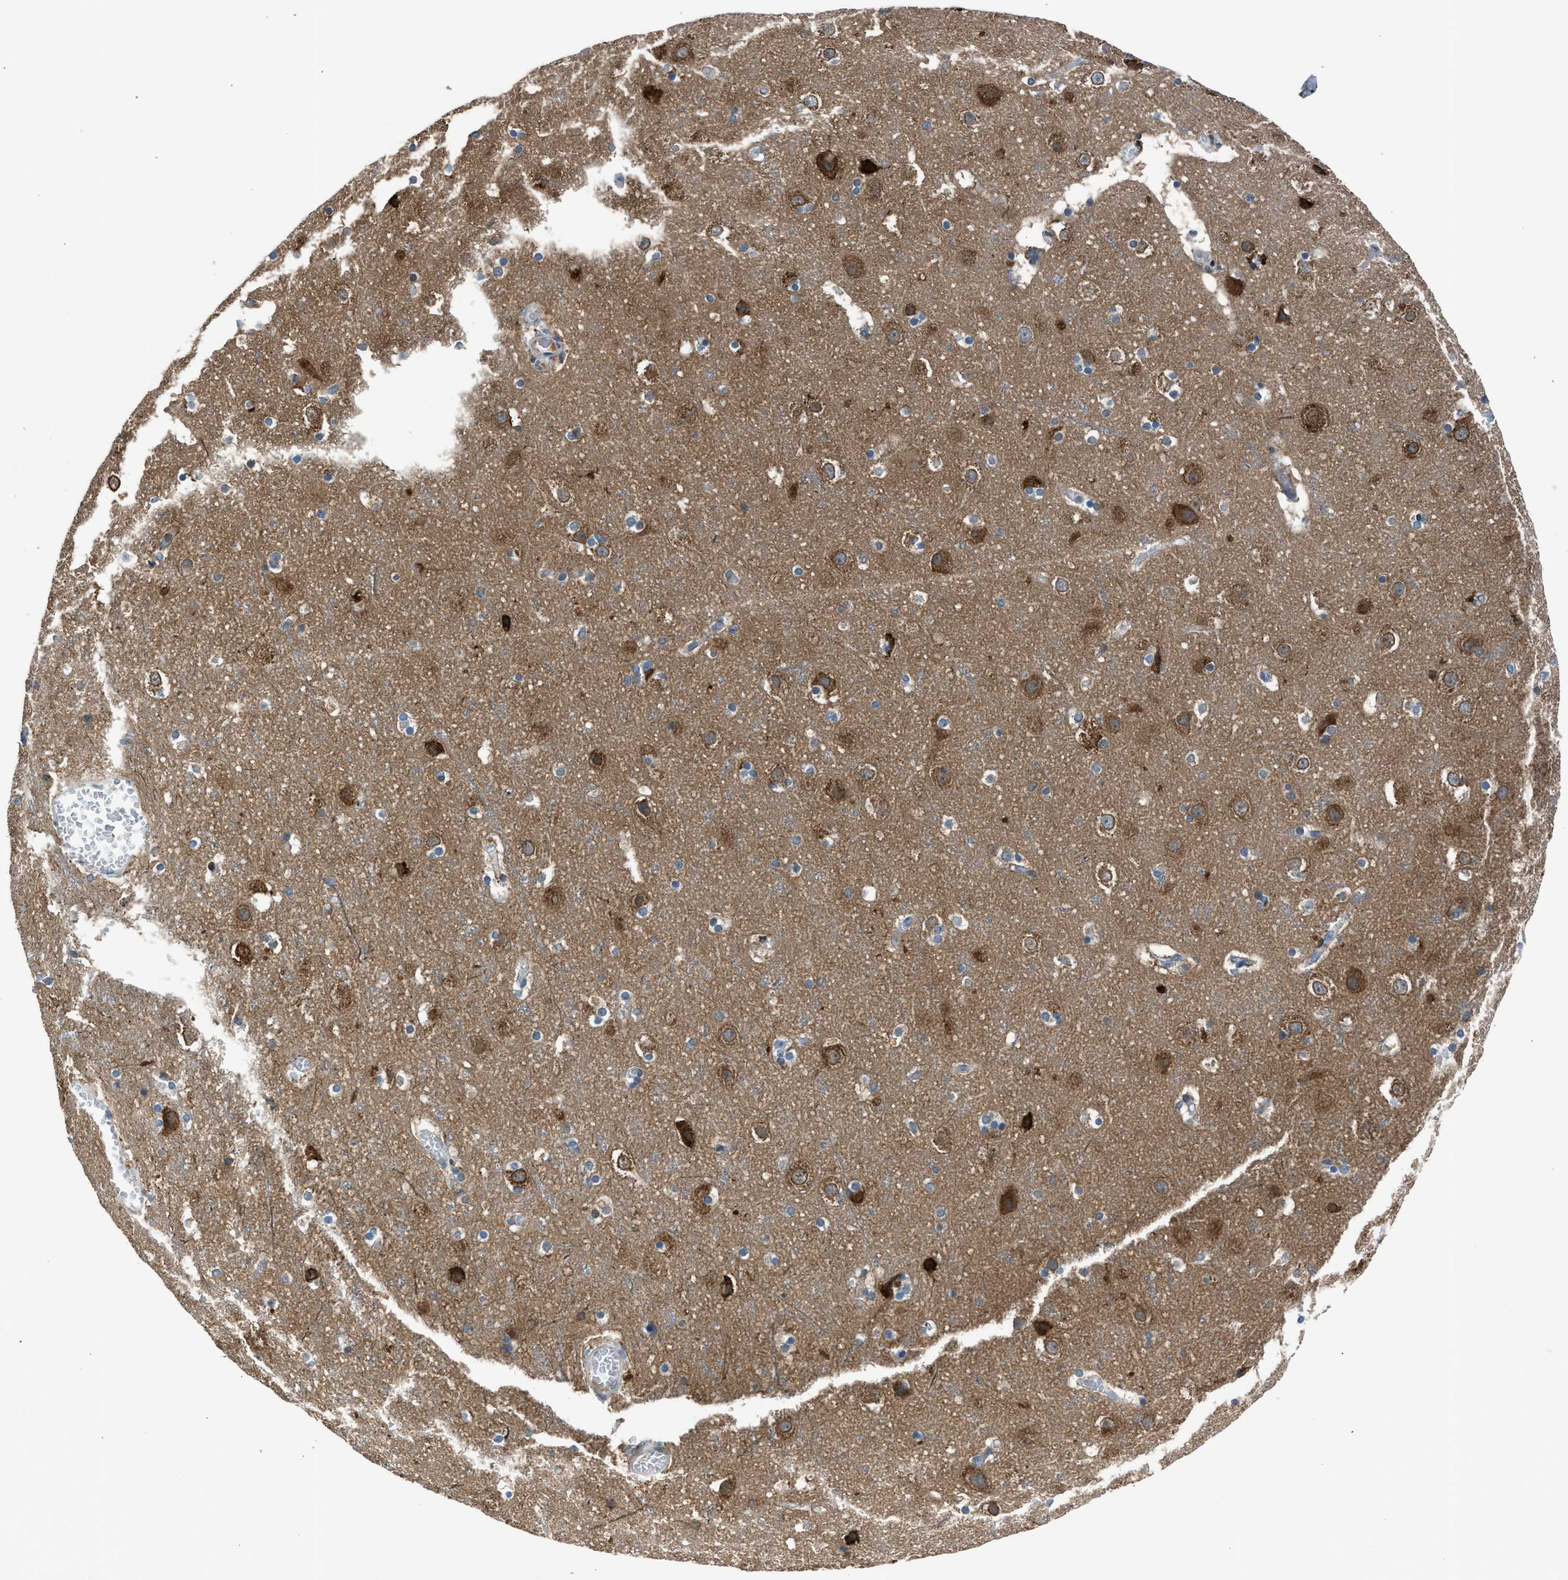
{"staining": {"intensity": "negative", "quantity": "none", "location": "none"}, "tissue": "cerebral cortex", "cell_type": "Endothelial cells", "image_type": "normal", "snomed": [{"axis": "morphology", "description": "Normal tissue, NOS"}, {"axis": "topography", "description": "Cerebral cortex"}], "caption": "This is an immunohistochemistry image of unremarkable human cerebral cortex. There is no positivity in endothelial cells.", "gene": "RNF41", "patient": {"sex": "male", "age": 45}}